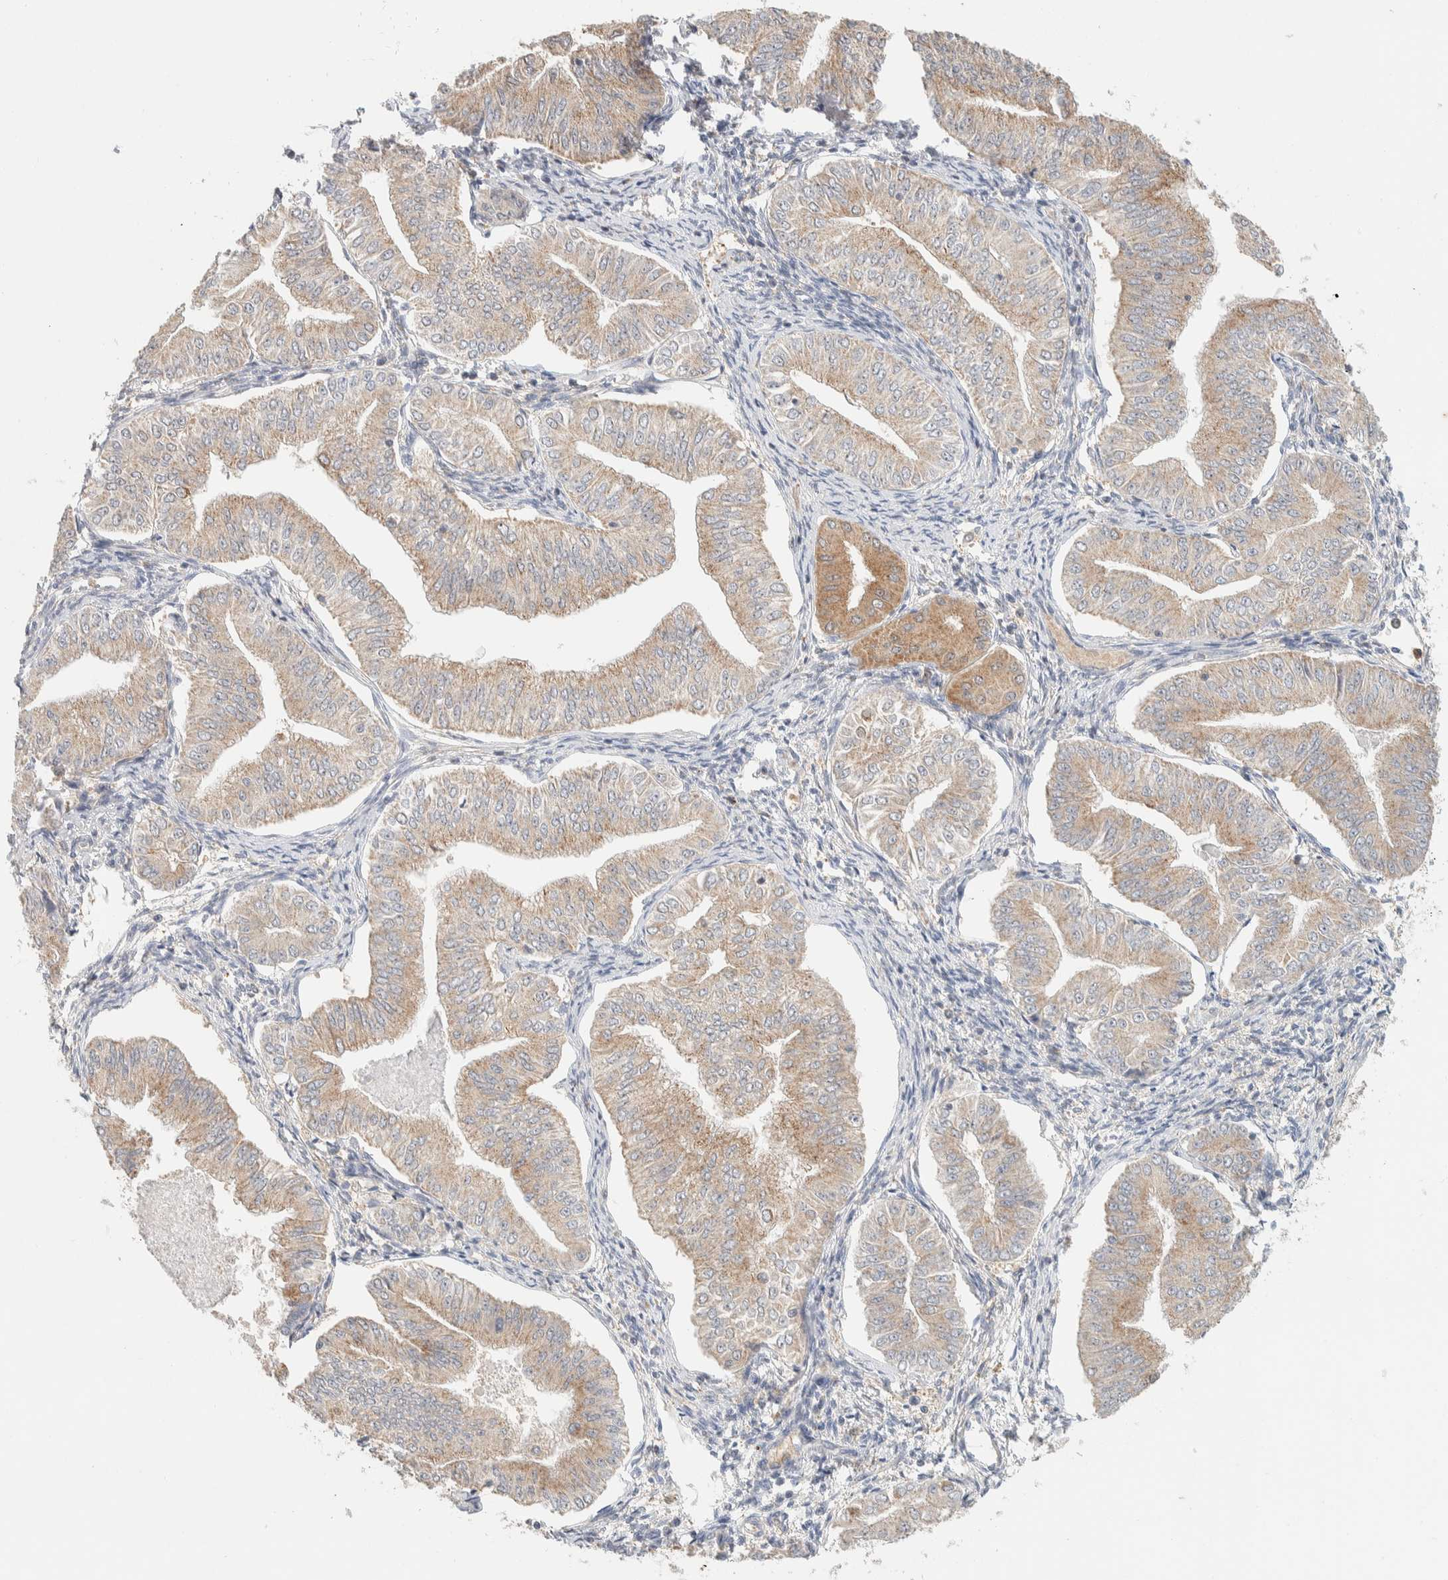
{"staining": {"intensity": "moderate", "quantity": ">75%", "location": "cytoplasmic/membranous"}, "tissue": "endometrial cancer", "cell_type": "Tumor cells", "image_type": "cancer", "snomed": [{"axis": "morphology", "description": "Normal tissue, NOS"}, {"axis": "morphology", "description": "Adenocarcinoma, NOS"}, {"axis": "topography", "description": "Endometrium"}], "caption": "About >75% of tumor cells in endometrial cancer demonstrate moderate cytoplasmic/membranous protein staining as visualized by brown immunohistochemical staining.", "gene": "HDHD3", "patient": {"sex": "female", "age": 53}}